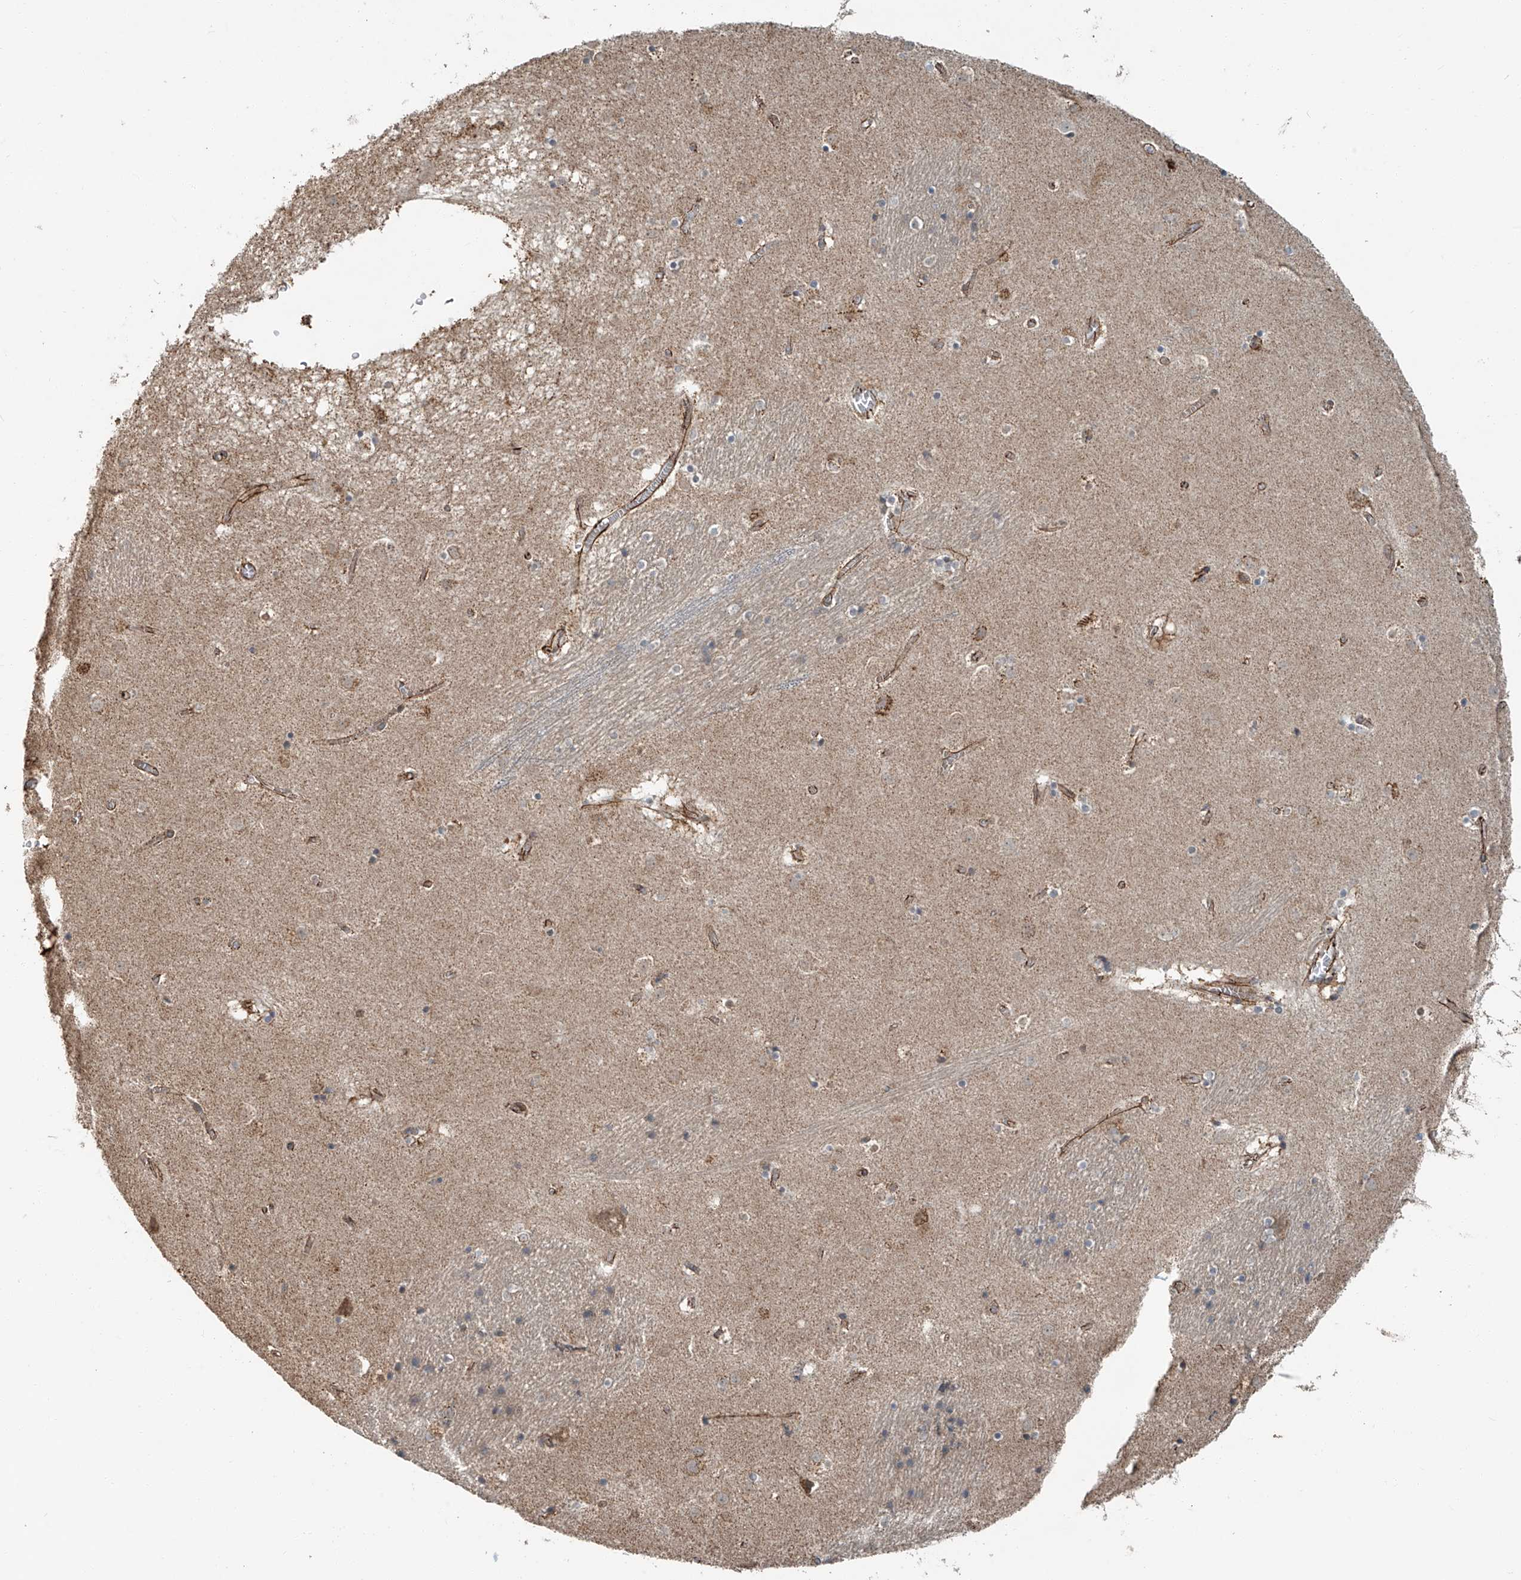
{"staining": {"intensity": "weak", "quantity": "<25%", "location": "cytoplasmic/membranous"}, "tissue": "caudate", "cell_type": "Glial cells", "image_type": "normal", "snomed": [{"axis": "morphology", "description": "Normal tissue, NOS"}, {"axis": "topography", "description": "Lateral ventricle wall"}], "caption": "A high-resolution image shows immunohistochemistry (IHC) staining of unremarkable caudate, which shows no significant staining in glial cells. The staining is performed using DAB brown chromogen with nuclei counter-stained in using hematoxylin.", "gene": "ZNF16", "patient": {"sex": "male", "age": 70}}